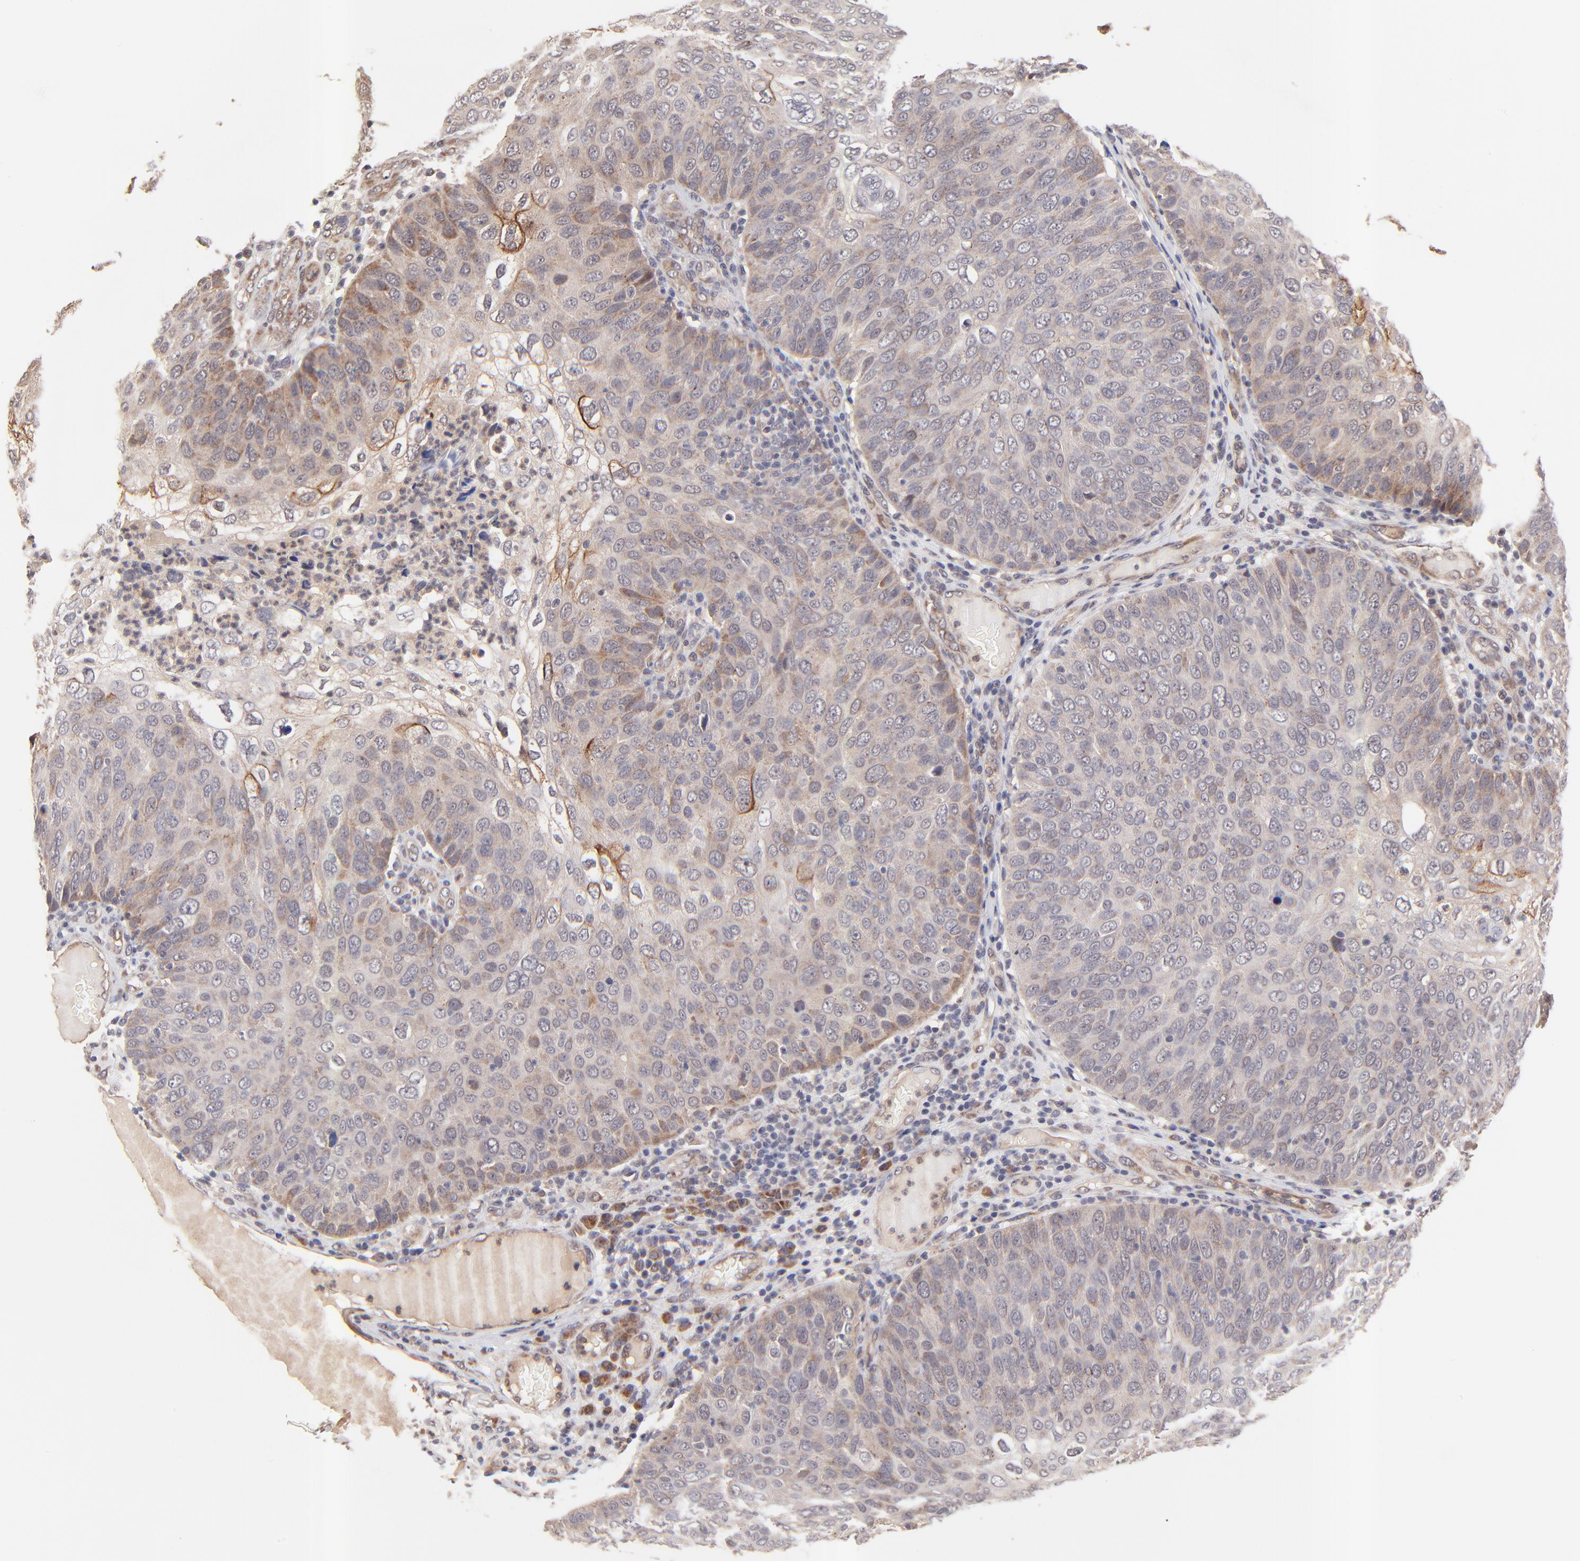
{"staining": {"intensity": "weak", "quantity": "25%-75%", "location": "cytoplasmic/membranous"}, "tissue": "skin cancer", "cell_type": "Tumor cells", "image_type": "cancer", "snomed": [{"axis": "morphology", "description": "Squamous cell carcinoma, NOS"}, {"axis": "topography", "description": "Skin"}], "caption": "IHC of human skin cancer (squamous cell carcinoma) reveals low levels of weak cytoplasmic/membranous expression in approximately 25%-75% of tumor cells. The staining was performed using DAB, with brown indicating positive protein expression. Nuclei are stained blue with hematoxylin.", "gene": "BAIAP2L2", "patient": {"sex": "male", "age": 87}}